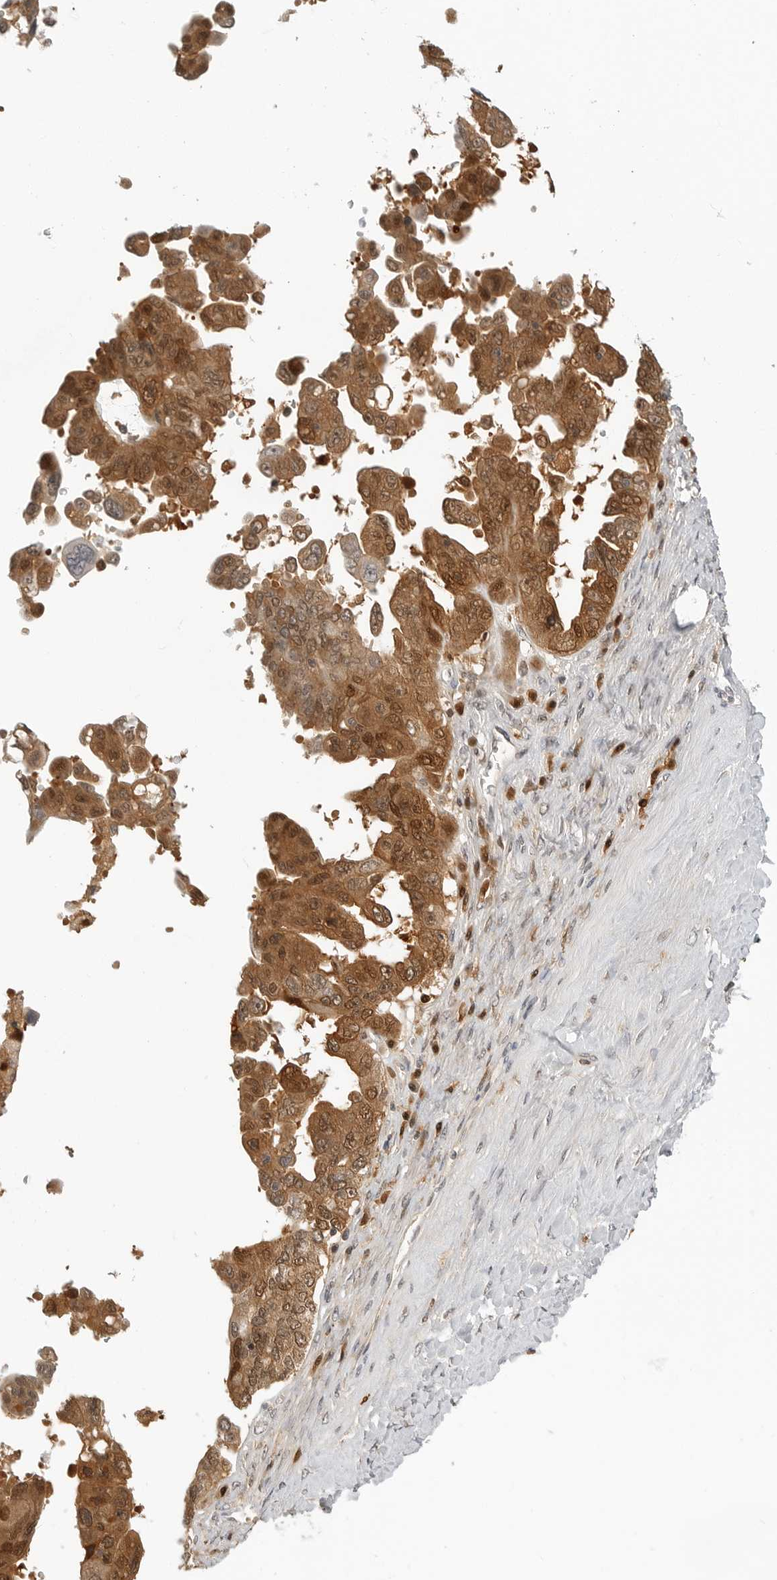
{"staining": {"intensity": "moderate", "quantity": ">75%", "location": "cytoplasmic/membranous,nuclear"}, "tissue": "ovarian cancer", "cell_type": "Tumor cells", "image_type": "cancer", "snomed": [{"axis": "morphology", "description": "Carcinoma, endometroid"}, {"axis": "topography", "description": "Ovary"}], "caption": "This photomicrograph displays immunohistochemistry staining of ovarian endometroid carcinoma, with medium moderate cytoplasmic/membranous and nuclear positivity in approximately >75% of tumor cells.", "gene": "CTIF", "patient": {"sex": "female", "age": 62}}